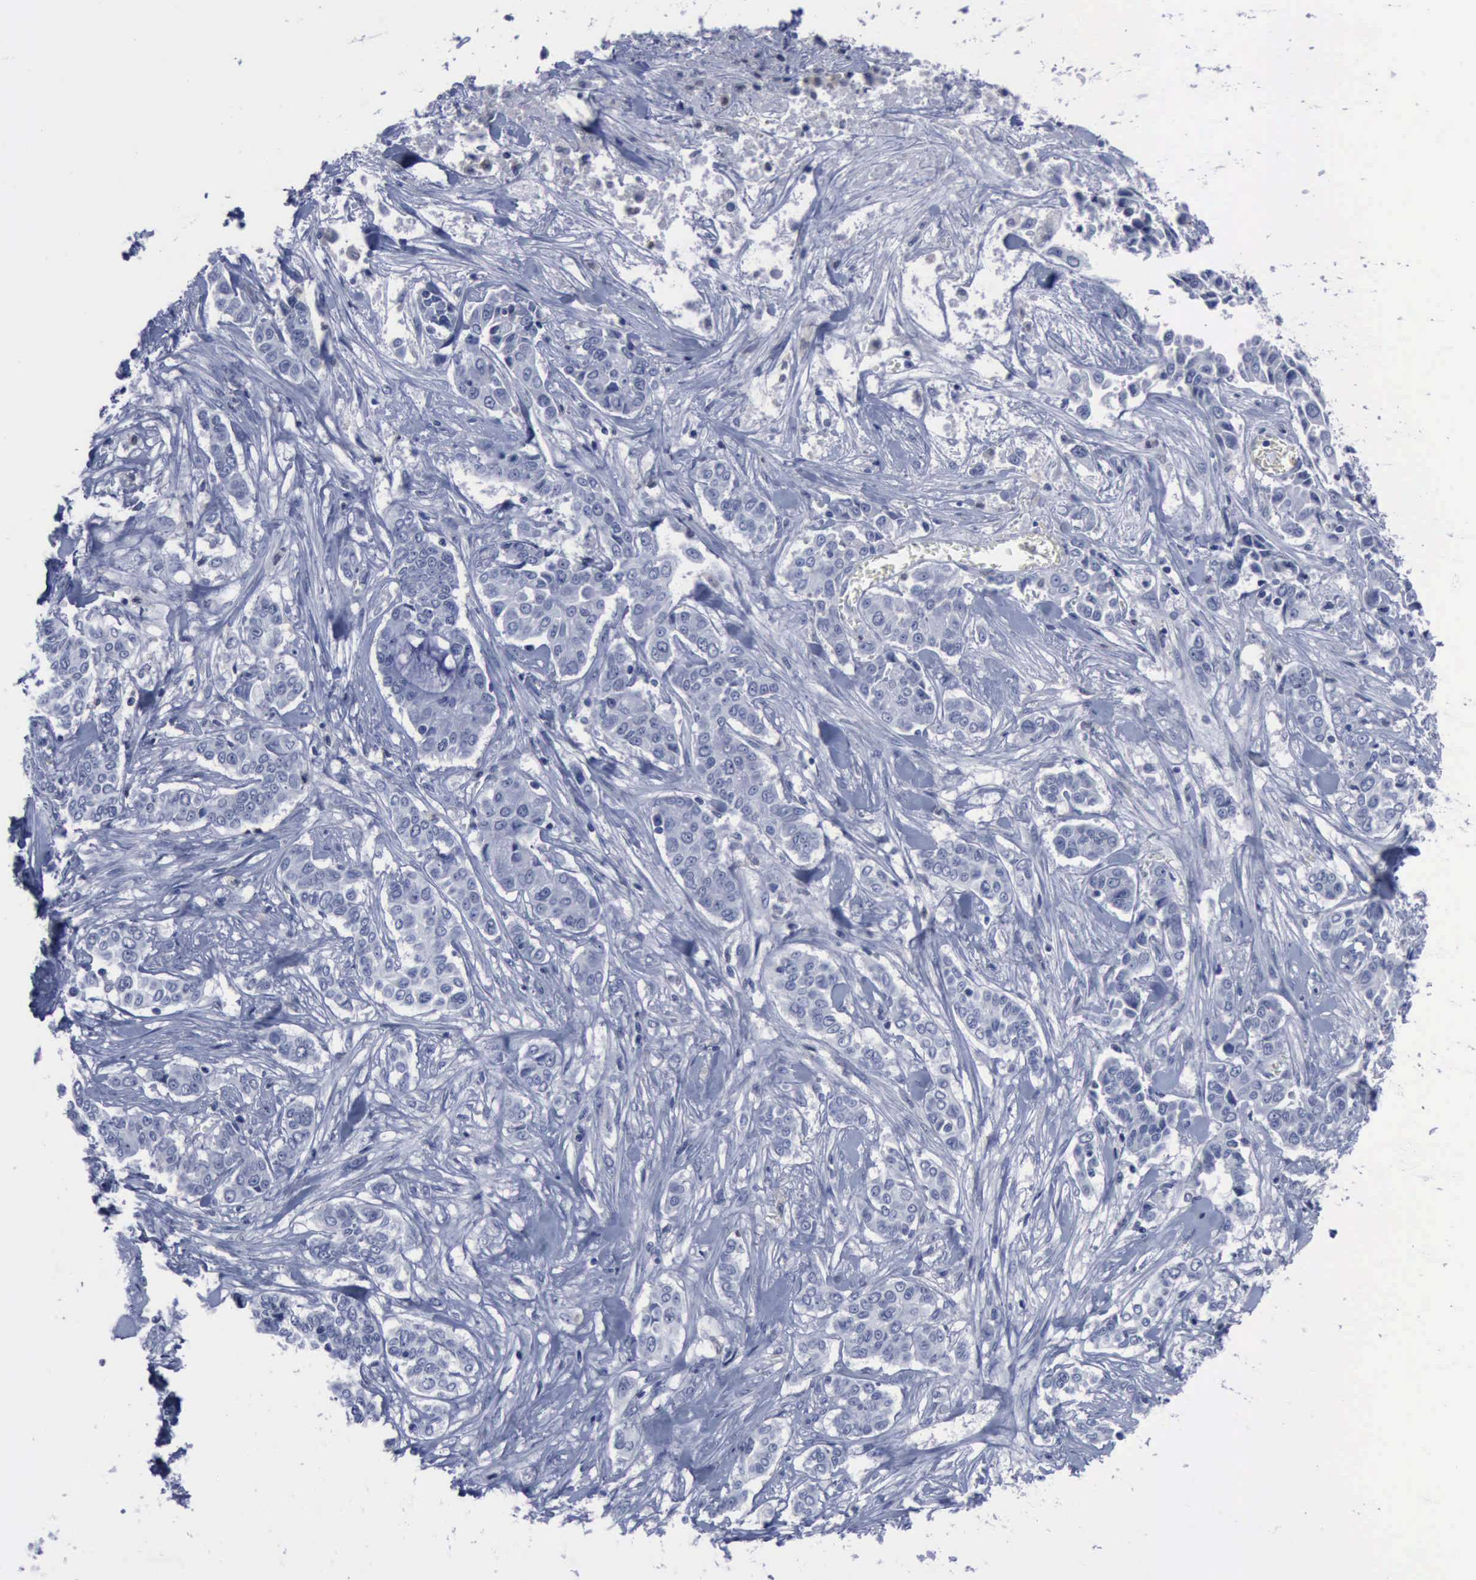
{"staining": {"intensity": "negative", "quantity": "none", "location": "none"}, "tissue": "pancreatic cancer", "cell_type": "Tumor cells", "image_type": "cancer", "snomed": [{"axis": "morphology", "description": "Adenocarcinoma, NOS"}, {"axis": "topography", "description": "Pancreas"}], "caption": "High power microscopy image of an IHC micrograph of adenocarcinoma (pancreatic), revealing no significant staining in tumor cells. (Stains: DAB (3,3'-diaminobenzidine) IHC with hematoxylin counter stain, Microscopy: brightfield microscopy at high magnification).", "gene": "CSTA", "patient": {"sex": "female", "age": 52}}